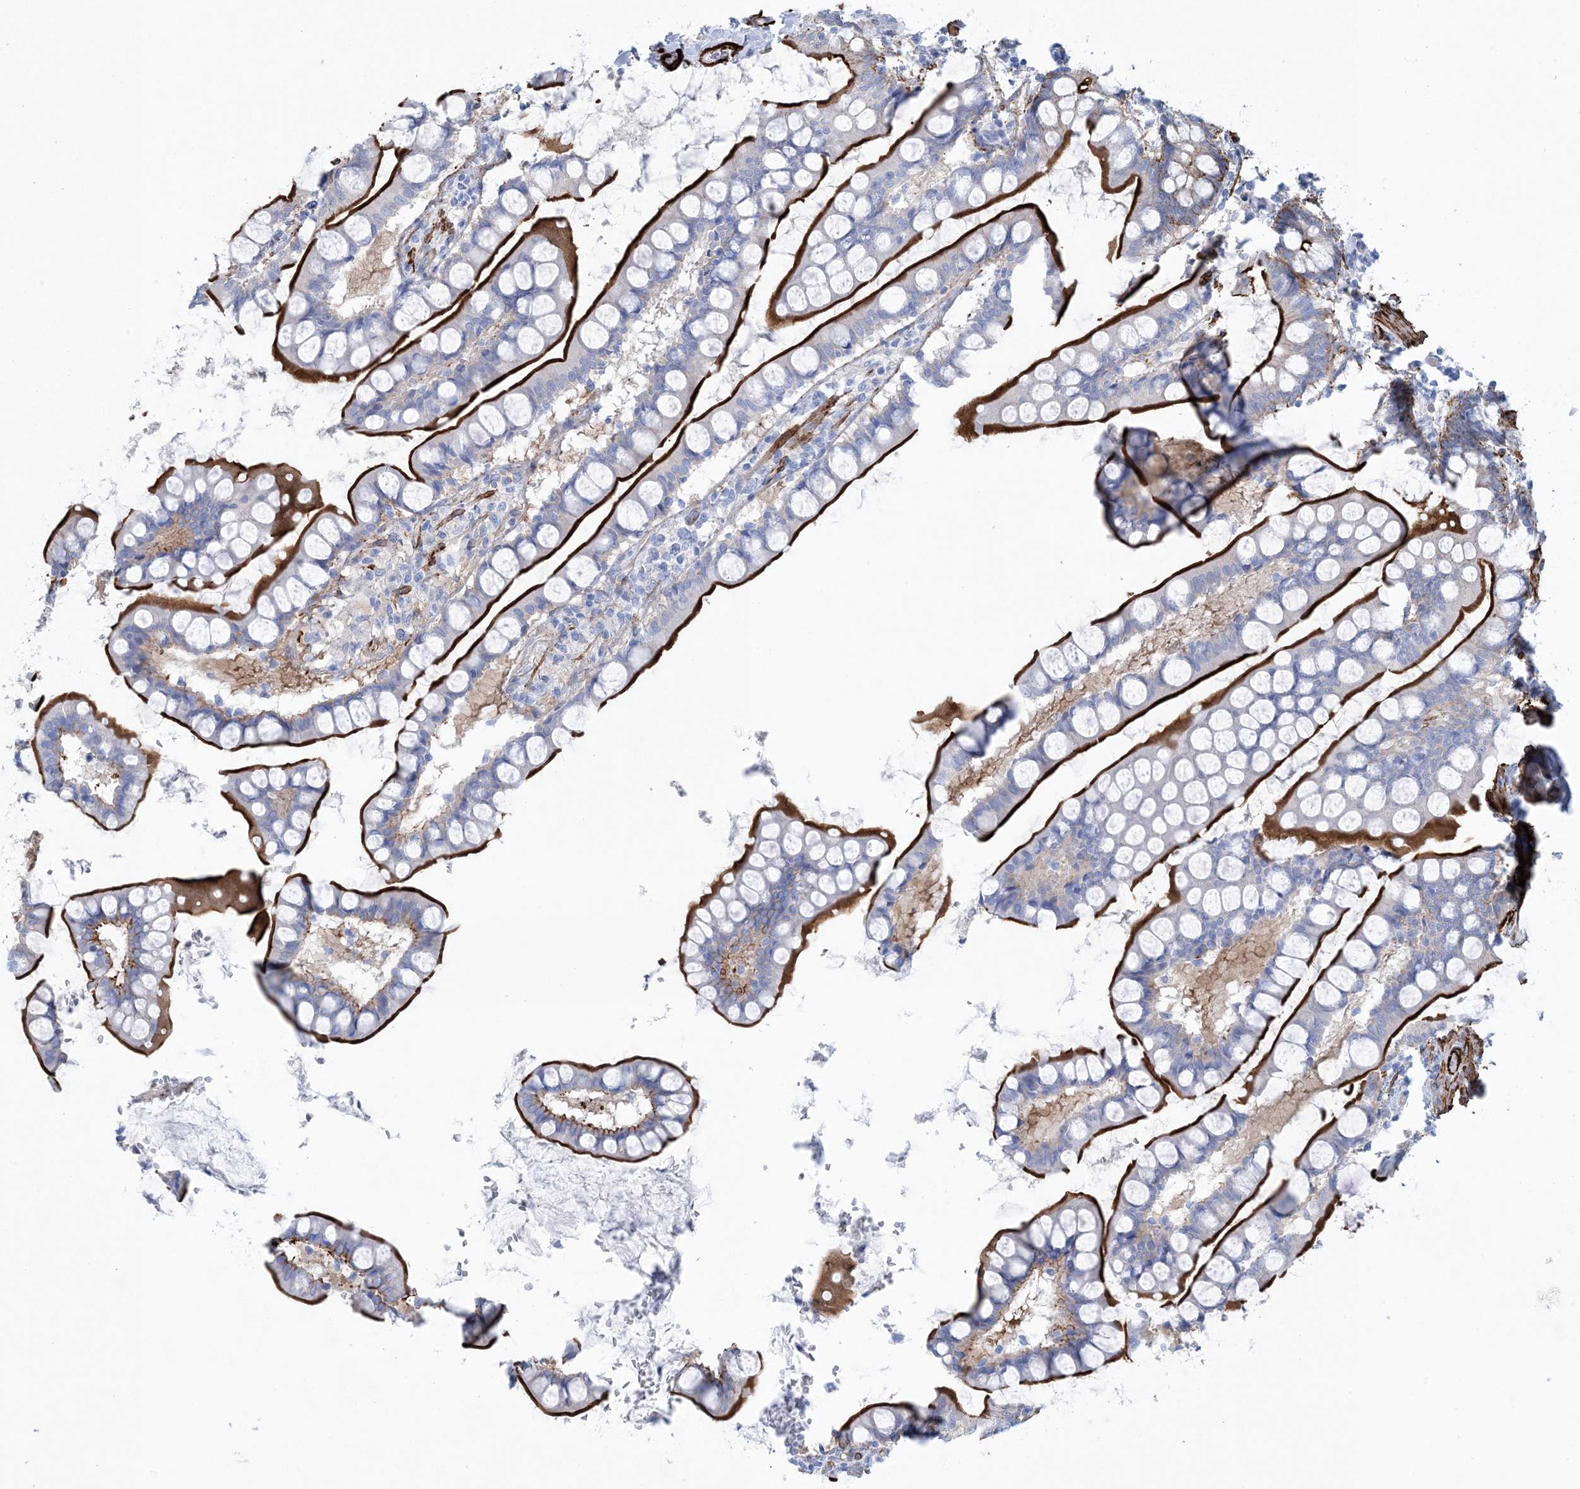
{"staining": {"intensity": "strong", "quantity": "25%-75%", "location": "cytoplasmic/membranous"}, "tissue": "small intestine", "cell_type": "Glandular cells", "image_type": "normal", "snomed": [{"axis": "morphology", "description": "Normal tissue, NOS"}, {"axis": "topography", "description": "Small intestine"}], "caption": "Immunohistochemical staining of normal human small intestine displays high levels of strong cytoplasmic/membranous staining in approximately 25%-75% of glandular cells. The staining was performed using DAB, with brown indicating positive protein expression. Nuclei are stained blue with hematoxylin.", "gene": "SHANK1", "patient": {"sex": "male", "age": 52}}